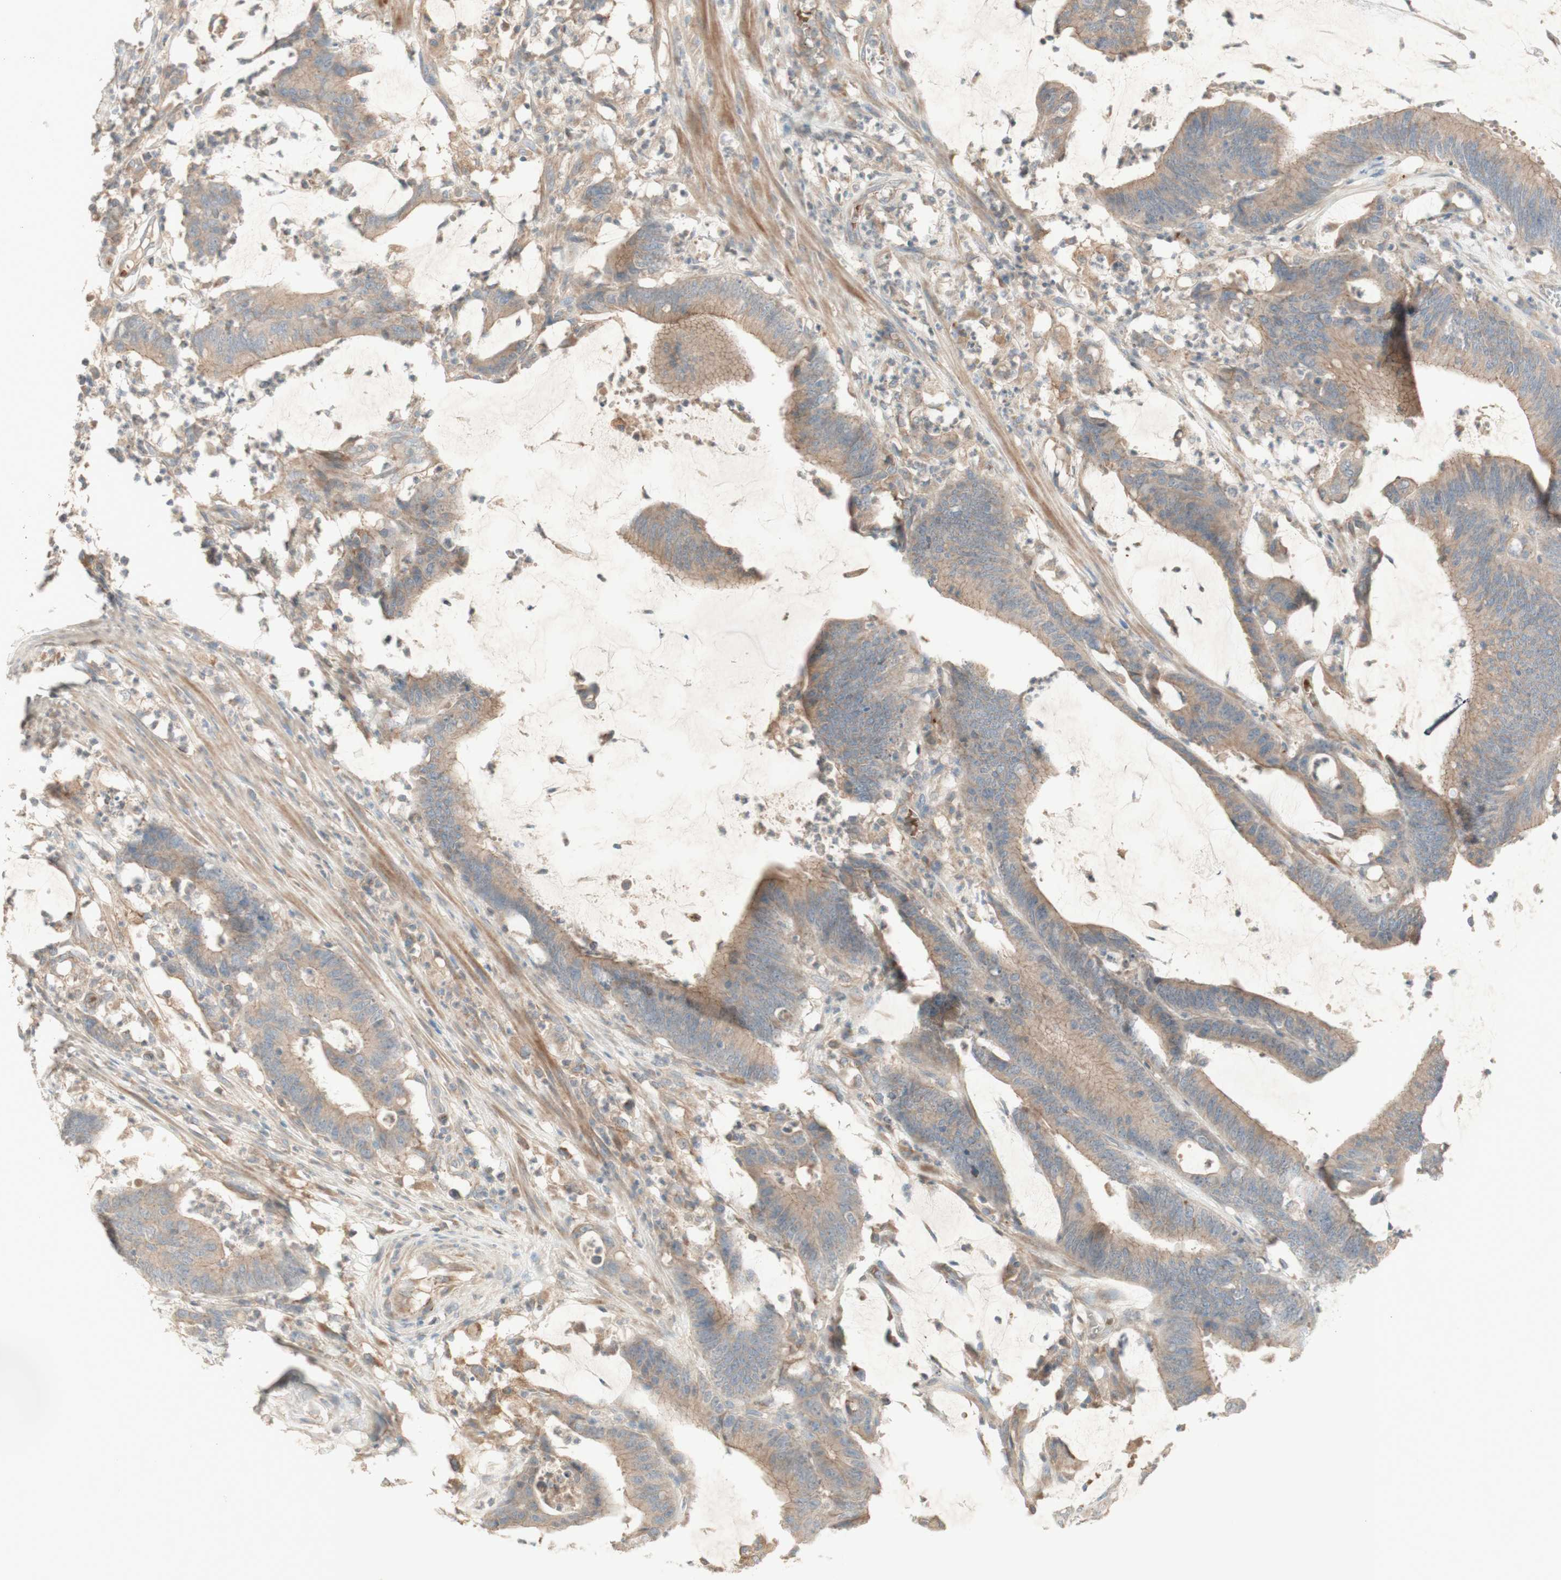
{"staining": {"intensity": "moderate", "quantity": ">75%", "location": "cytoplasmic/membranous"}, "tissue": "colorectal cancer", "cell_type": "Tumor cells", "image_type": "cancer", "snomed": [{"axis": "morphology", "description": "Adenocarcinoma, NOS"}, {"axis": "topography", "description": "Rectum"}], "caption": "Immunohistochemistry histopathology image of human colorectal cancer (adenocarcinoma) stained for a protein (brown), which reveals medium levels of moderate cytoplasmic/membranous positivity in about >75% of tumor cells.", "gene": "PTGER4", "patient": {"sex": "female", "age": 66}}